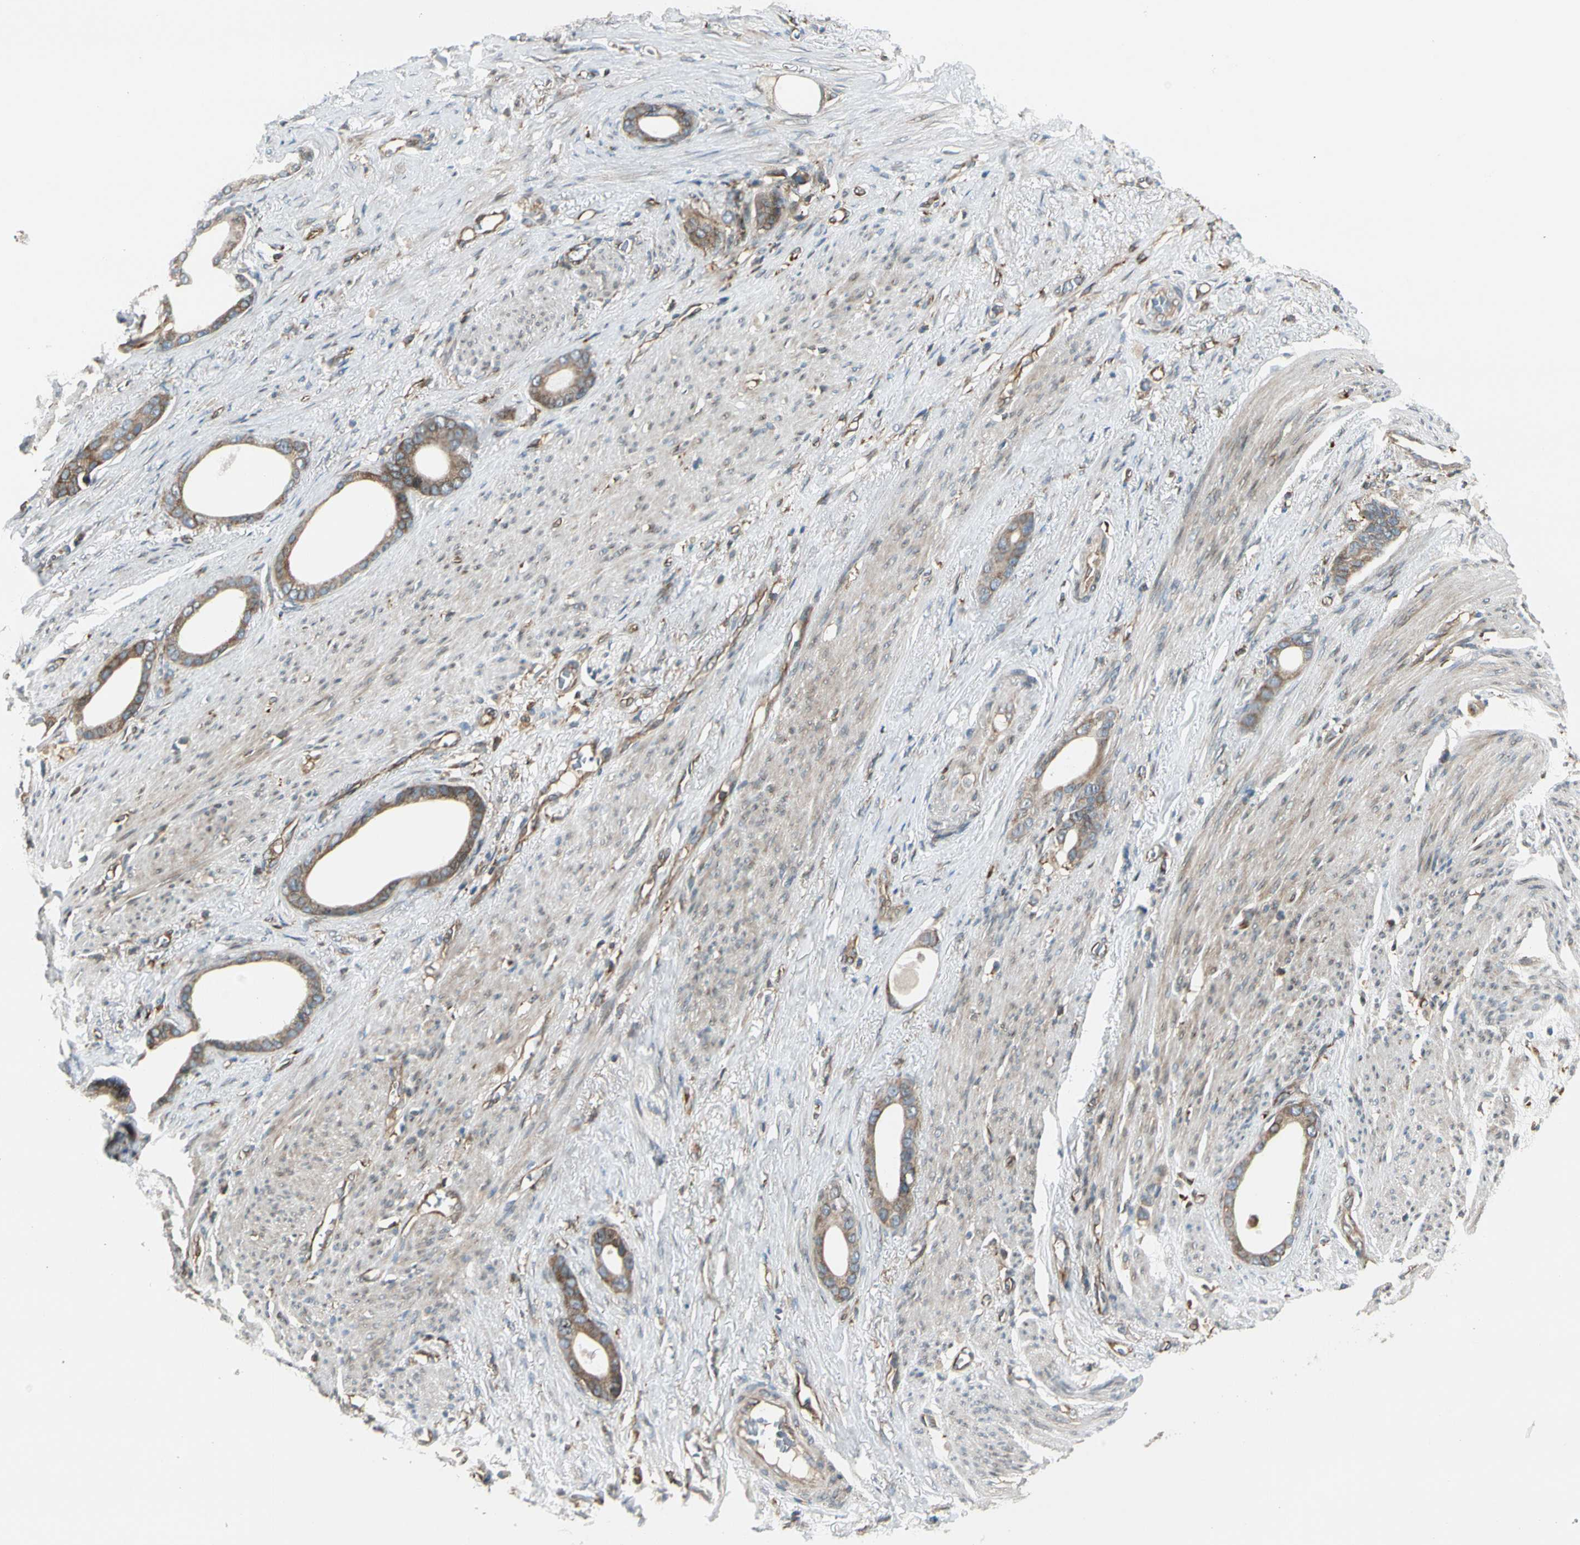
{"staining": {"intensity": "moderate", "quantity": ">75%", "location": "cytoplasmic/membranous"}, "tissue": "stomach cancer", "cell_type": "Tumor cells", "image_type": "cancer", "snomed": [{"axis": "morphology", "description": "Adenocarcinoma, NOS"}, {"axis": "topography", "description": "Stomach"}], "caption": "About >75% of tumor cells in stomach adenocarcinoma display moderate cytoplasmic/membranous protein staining as visualized by brown immunohistochemical staining.", "gene": "TRIO", "patient": {"sex": "female", "age": 75}}